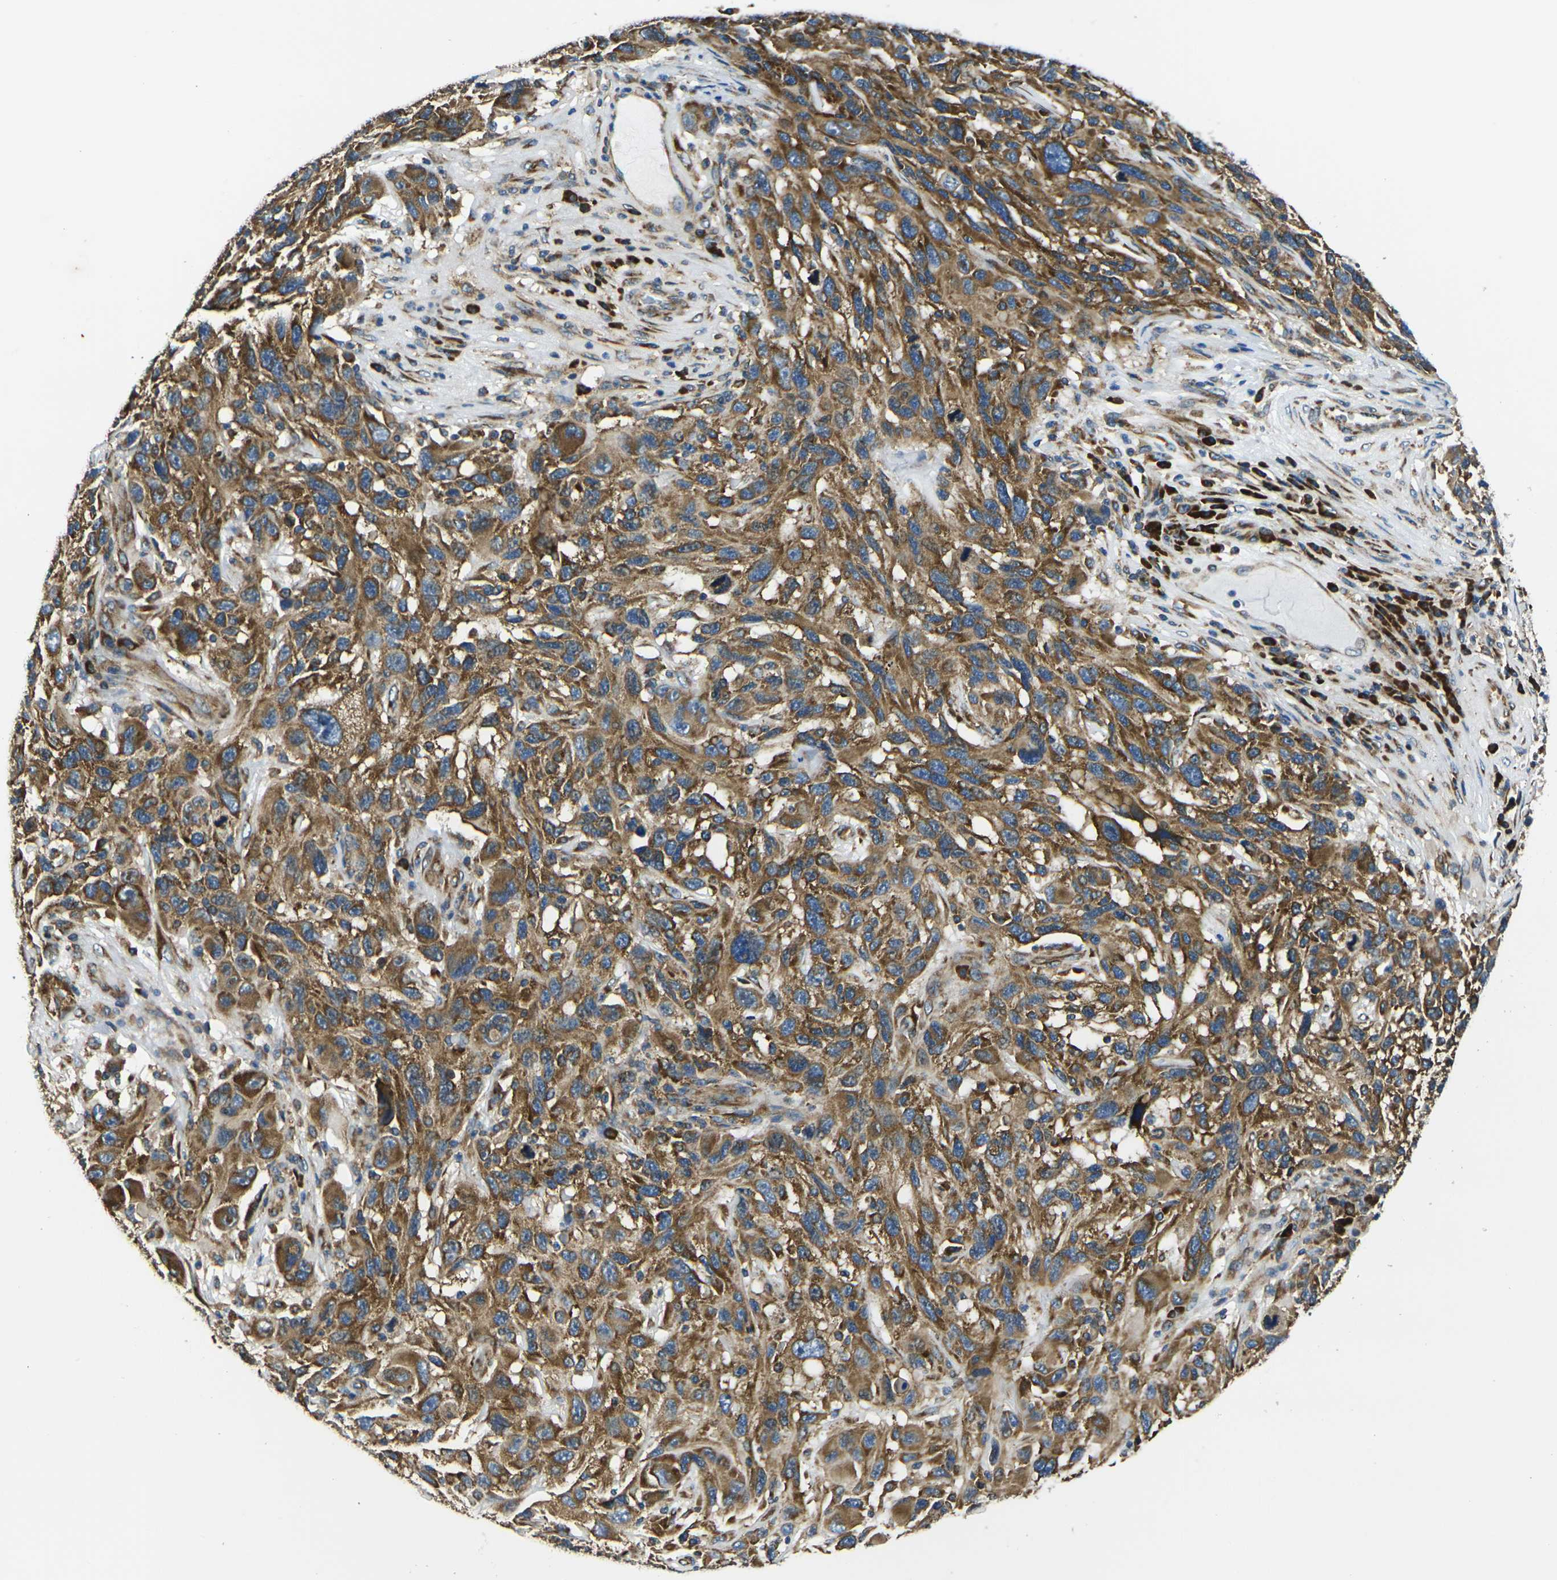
{"staining": {"intensity": "moderate", "quantity": ">75%", "location": "cytoplasmic/membranous"}, "tissue": "melanoma", "cell_type": "Tumor cells", "image_type": "cancer", "snomed": [{"axis": "morphology", "description": "Malignant melanoma, NOS"}, {"axis": "topography", "description": "Skin"}], "caption": "Malignant melanoma stained with a protein marker displays moderate staining in tumor cells.", "gene": "RPSA", "patient": {"sex": "male", "age": 53}}